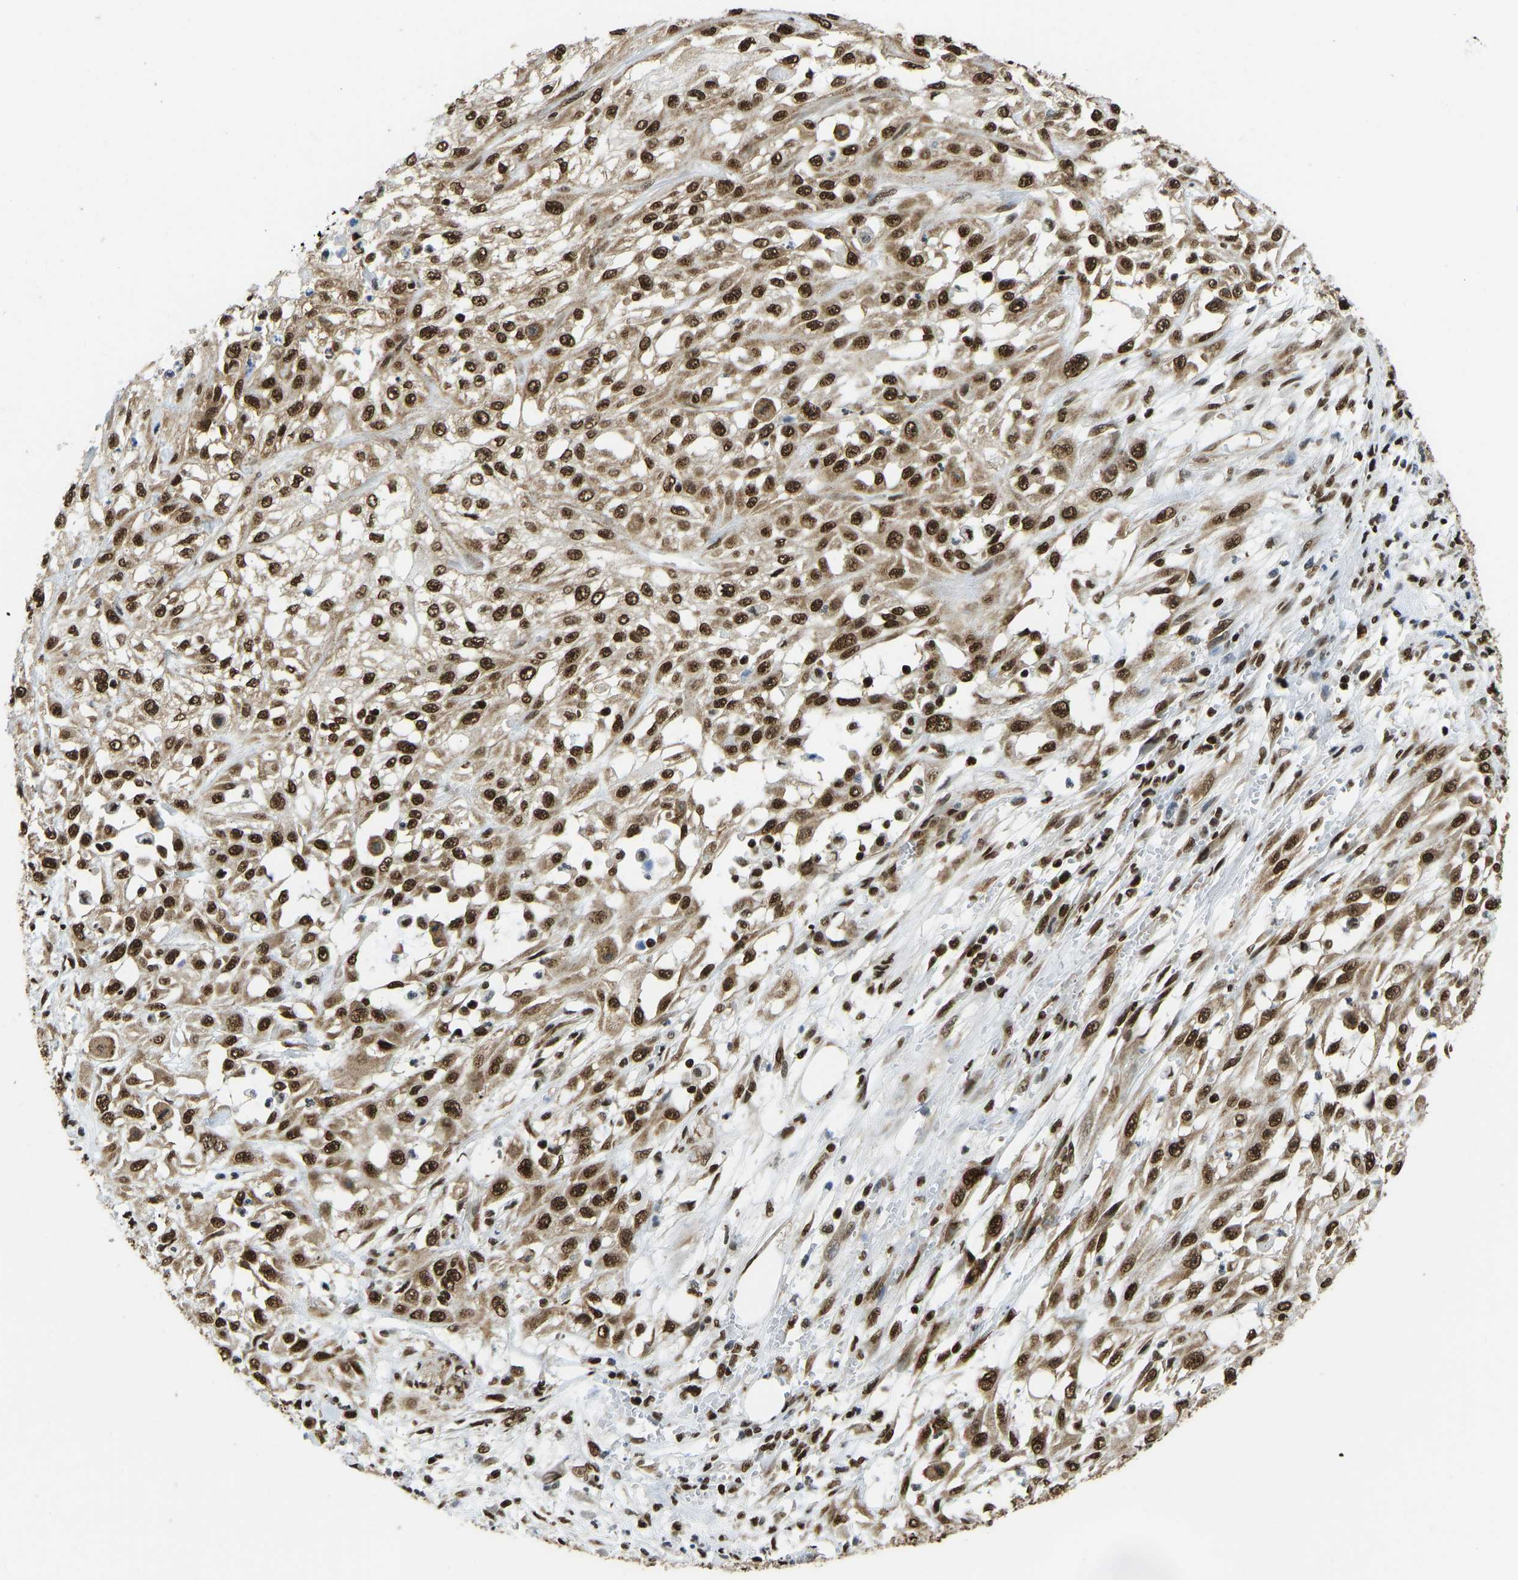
{"staining": {"intensity": "strong", "quantity": ">75%", "location": "cytoplasmic/membranous,nuclear"}, "tissue": "skin cancer", "cell_type": "Tumor cells", "image_type": "cancer", "snomed": [{"axis": "morphology", "description": "Squamous cell carcinoma, NOS"}, {"axis": "morphology", "description": "Squamous cell carcinoma, metastatic, NOS"}, {"axis": "topography", "description": "Skin"}, {"axis": "topography", "description": "Lymph node"}], "caption": "Tumor cells exhibit high levels of strong cytoplasmic/membranous and nuclear staining in about >75% of cells in skin metastatic squamous cell carcinoma.", "gene": "ZSCAN20", "patient": {"sex": "male", "age": 75}}